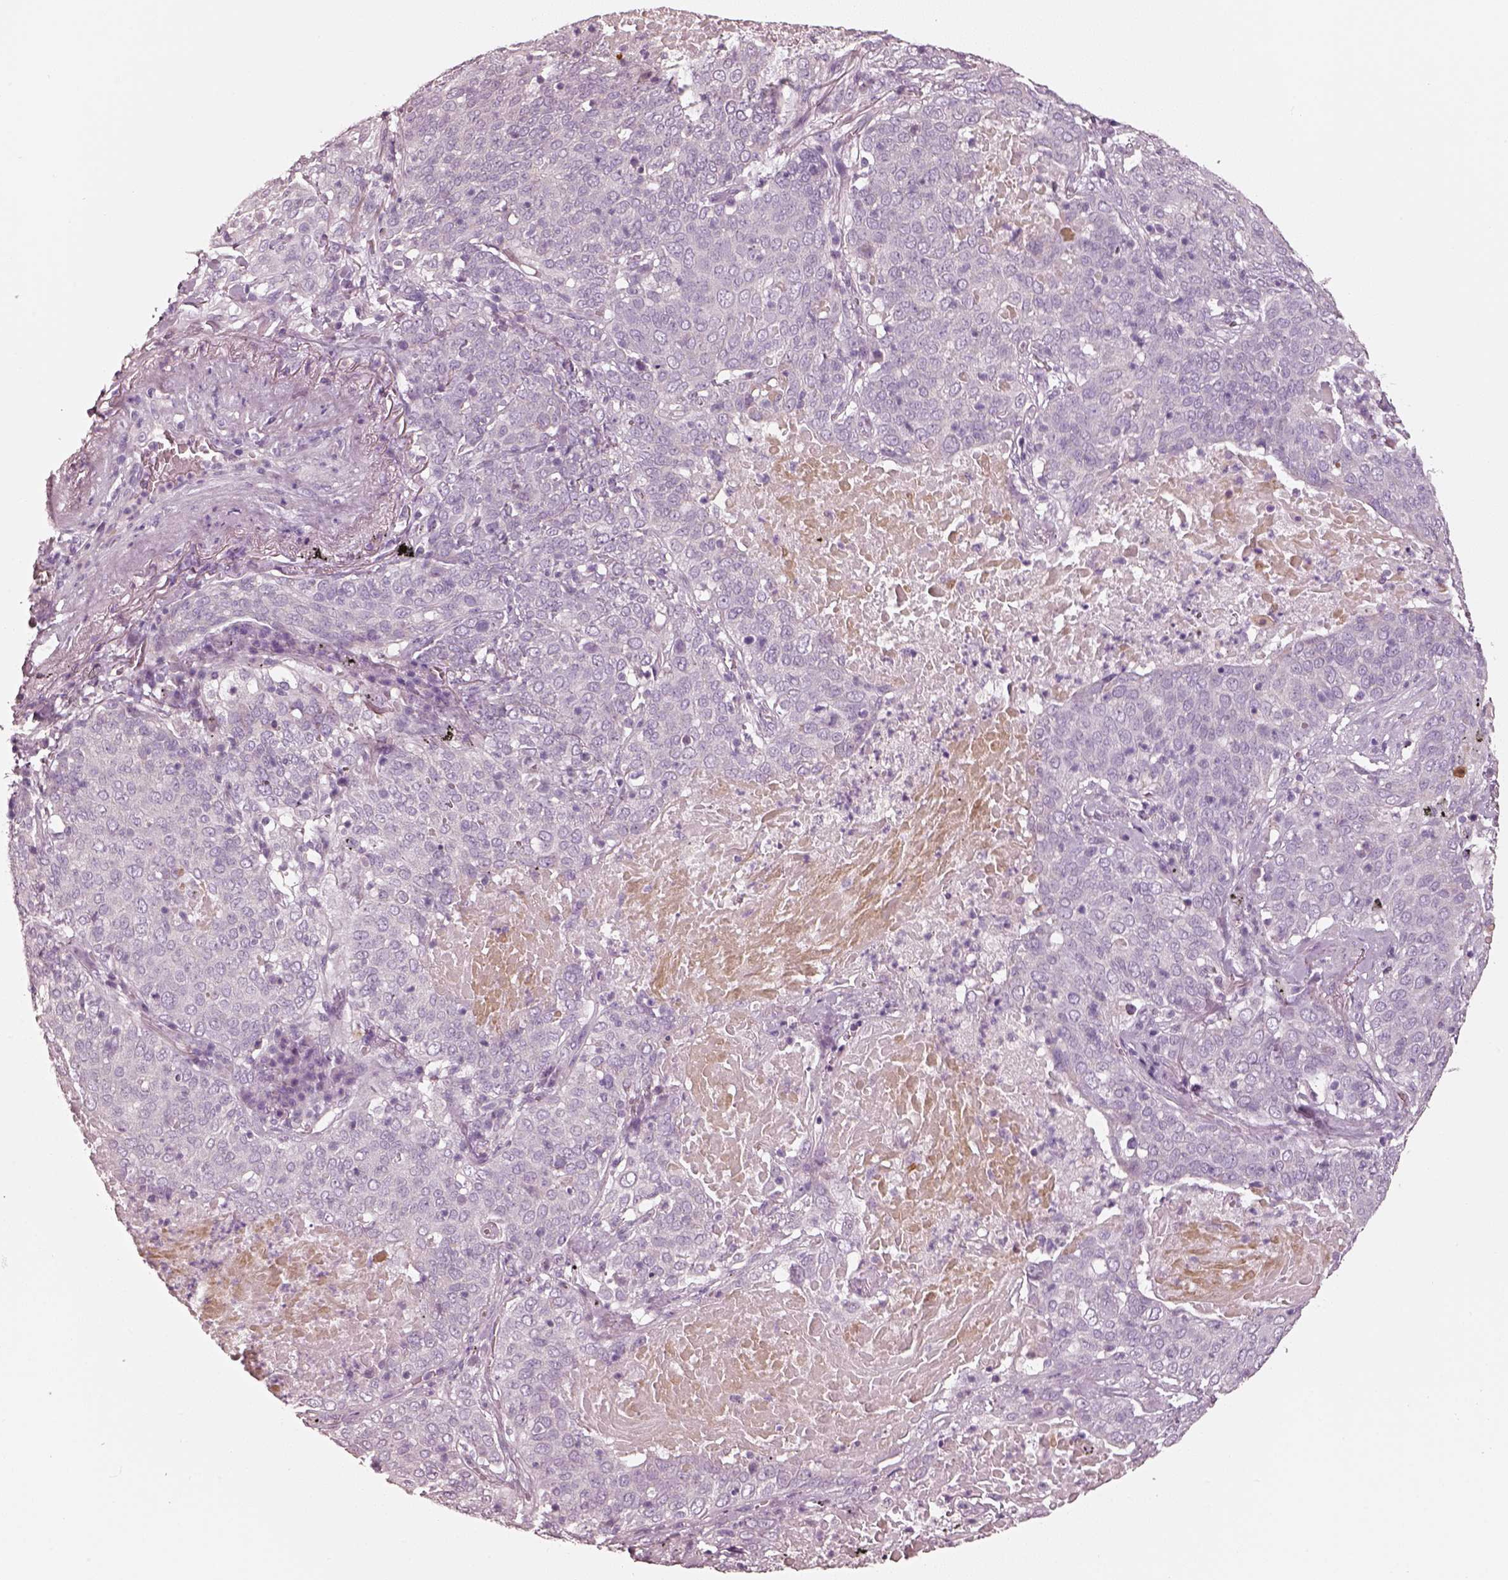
{"staining": {"intensity": "negative", "quantity": "none", "location": "none"}, "tissue": "lung cancer", "cell_type": "Tumor cells", "image_type": "cancer", "snomed": [{"axis": "morphology", "description": "Squamous cell carcinoma, NOS"}, {"axis": "topography", "description": "Lung"}], "caption": "Lung cancer was stained to show a protein in brown. There is no significant positivity in tumor cells.", "gene": "R3HDML", "patient": {"sex": "male", "age": 82}}